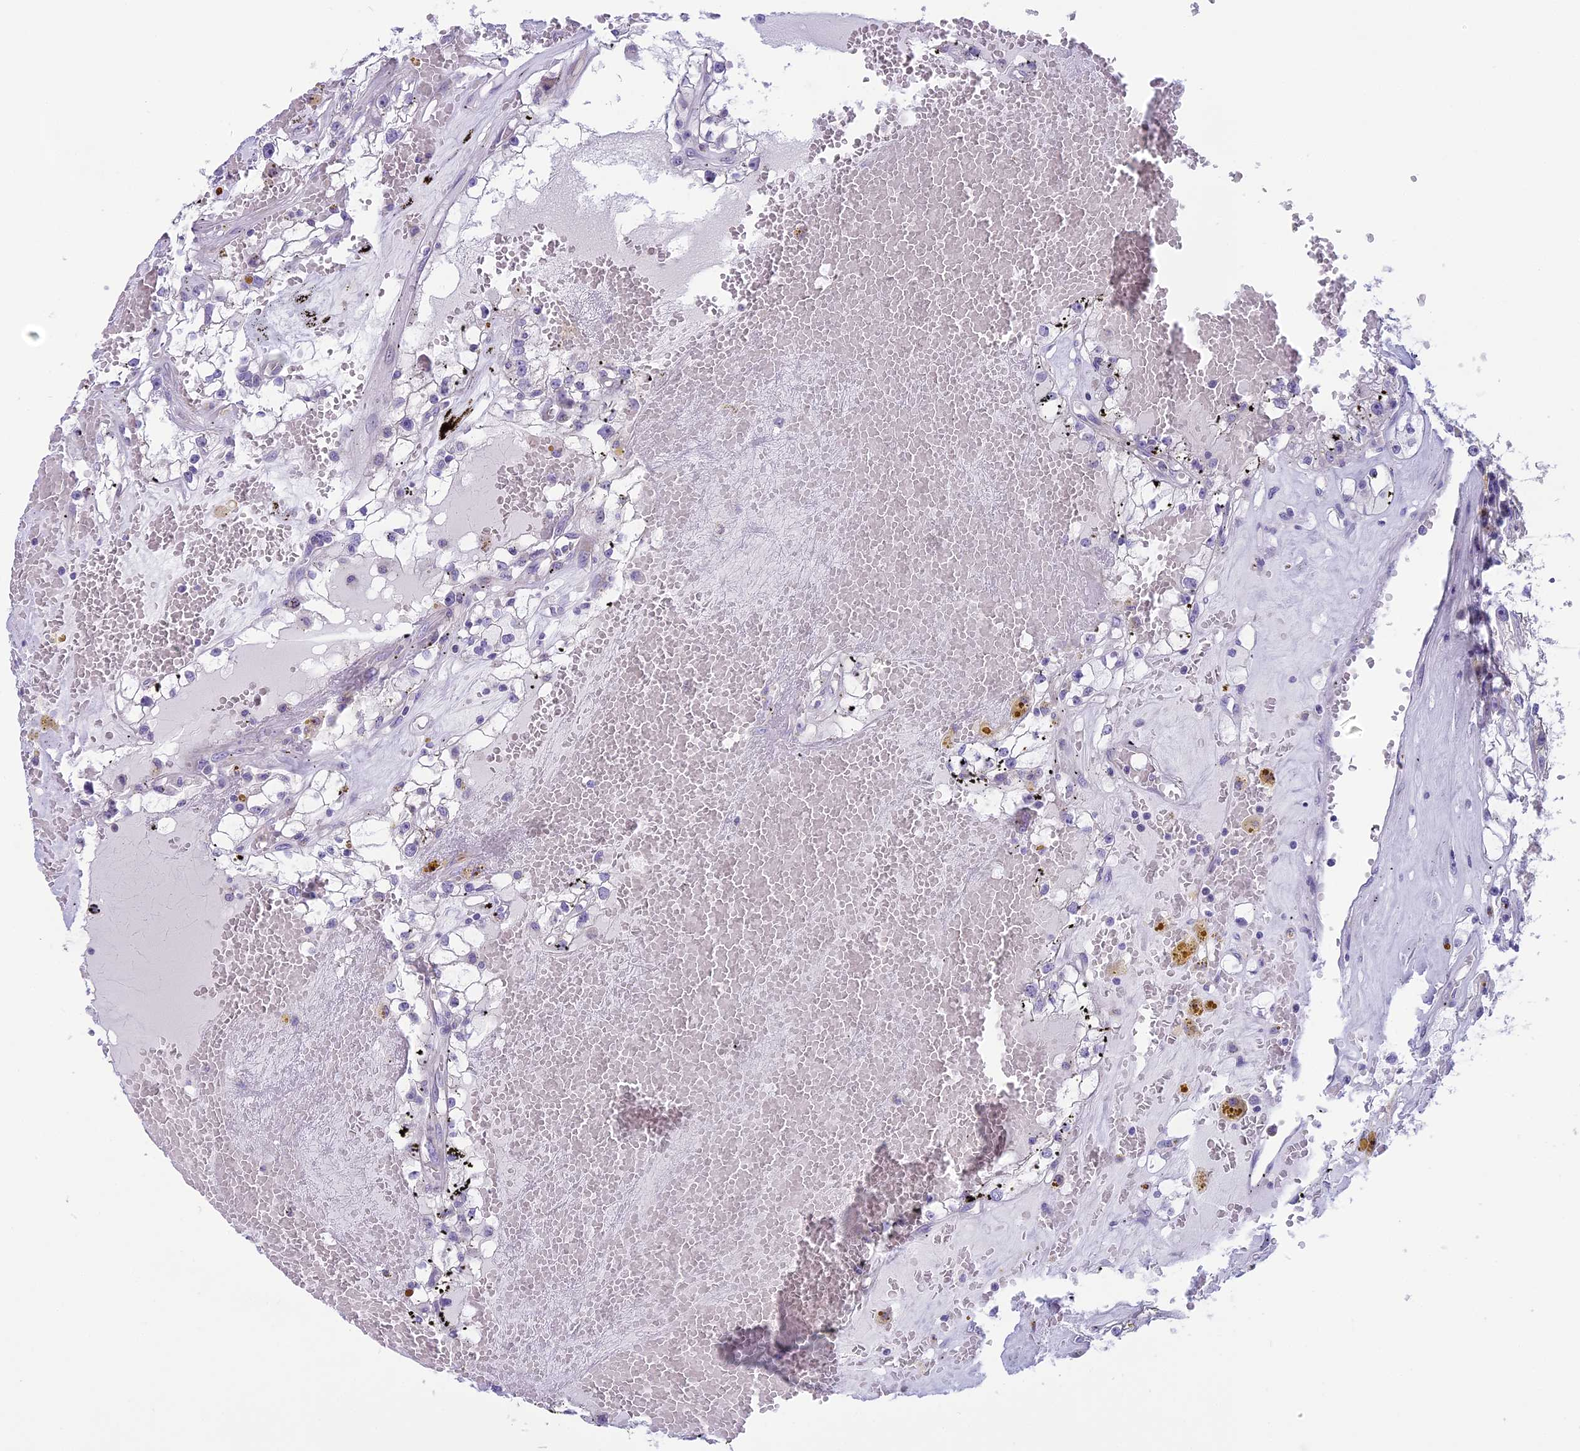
{"staining": {"intensity": "negative", "quantity": "none", "location": "none"}, "tissue": "renal cancer", "cell_type": "Tumor cells", "image_type": "cancer", "snomed": [{"axis": "morphology", "description": "Adenocarcinoma, NOS"}, {"axis": "topography", "description": "Kidney"}], "caption": "Tumor cells are negative for brown protein staining in renal cancer (adenocarcinoma).", "gene": "ARHGEF37", "patient": {"sex": "male", "age": 56}}